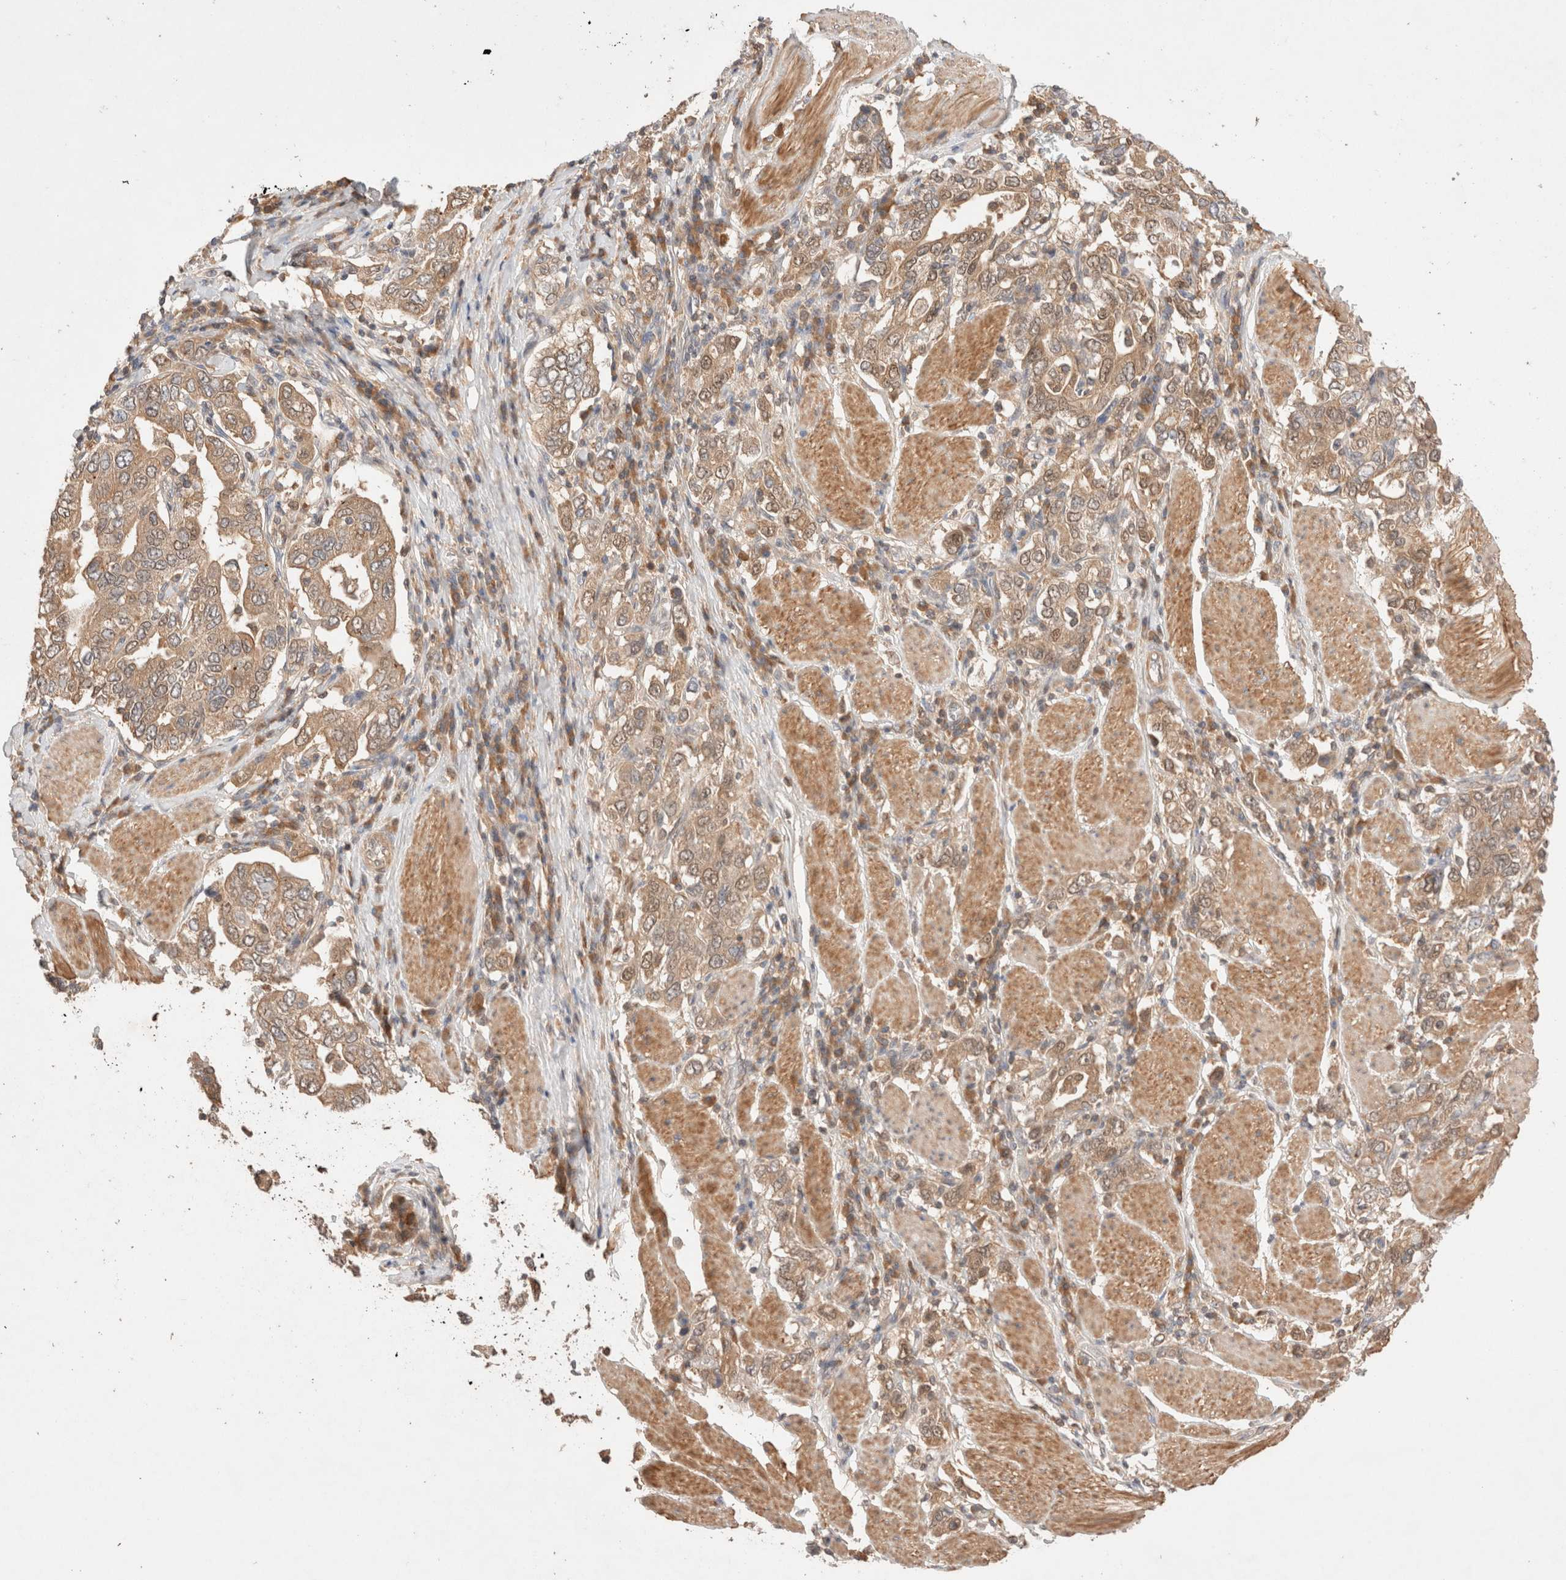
{"staining": {"intensity": "weak", "quantity": ">75%", "location": "cytoplasmic/membranous,nuclear"}, "tissue": "stomach cancer", "cell_type": "Tumor cells", "image_type": "cancer", "snomed": [{"axis": "morphology", "description": "Adenocarcinoma, NOS"}, {"axis": "topography", "description": "Stomach, upper"}], "caption": "Tumor cells demonstrate low levels of weak cytoplasmic/membranous and nuclear expression in approximately >75% of cells in stomach cancer (adenocarcinoma).", "gene": "CARNMT1", "patient": {"sex": "male", "age": 62}}